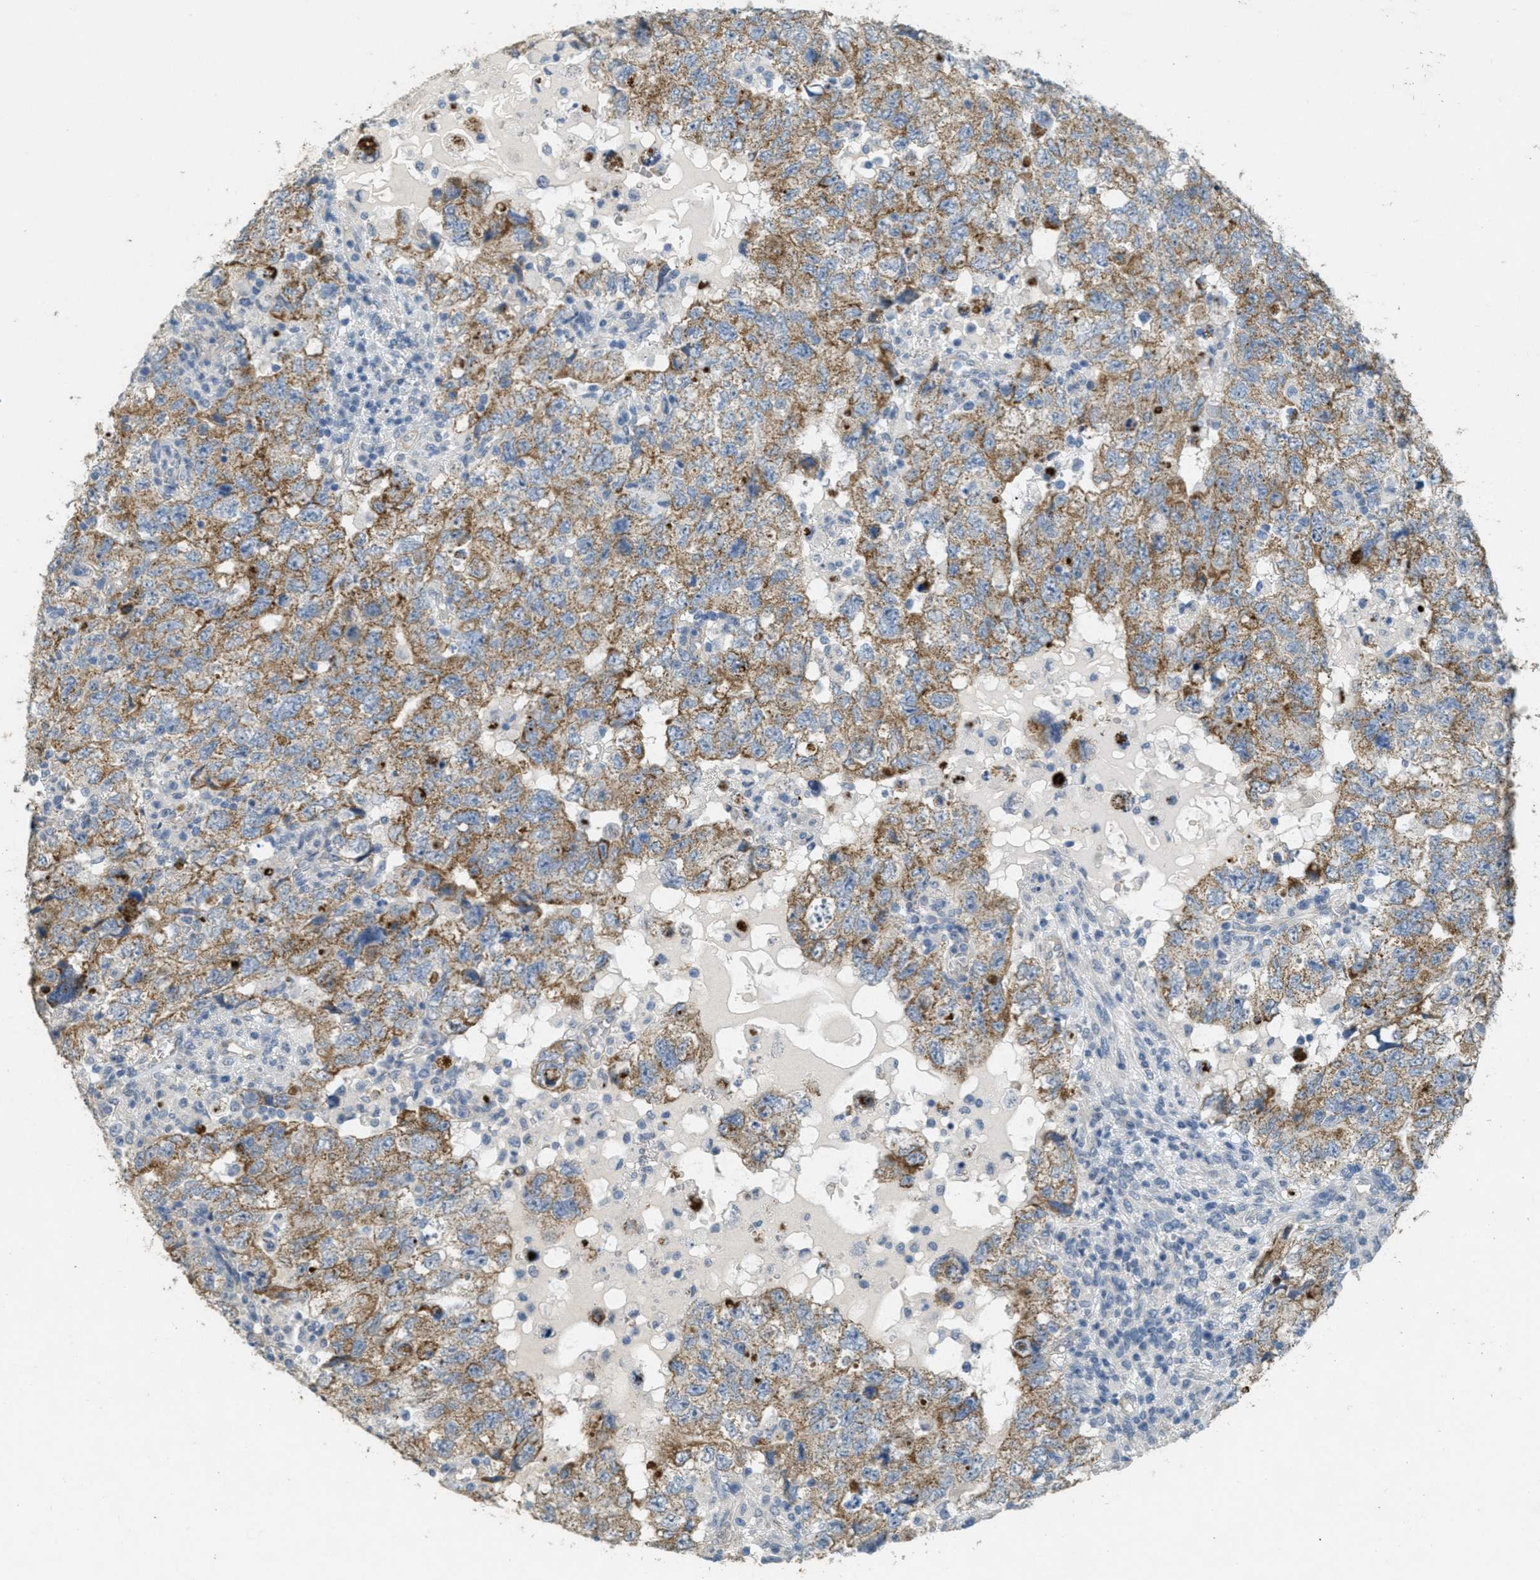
{"staining": {"intensity": "moderate", "quantity": ">75%", "location": "cytoplasmic/membranous"}, "tissue": "testis cancer", "cell_type": "Tumor cells", "image_type": "cancer", "snomed": [{"axis": "morphology", "description": "Seminoma, NOS"}, {"axis": "topography", "description": "Testis"}], "caption": "Testis cancer (seminoma) stained with DAB (3,3'-diaminobenzidine) immunohistochemistry shows medium levels of moderate cytoplasmic/membranous expression in approximately >75% of tumor cells. The staining is performed using DAB (3,3'-diaminobenzidine) brown chromogen to label protein expression. The nuclei are counter-stained blue using hematoxylin.", "gene": "MRS2", "patient": {"sex": "male", "age": 22}}